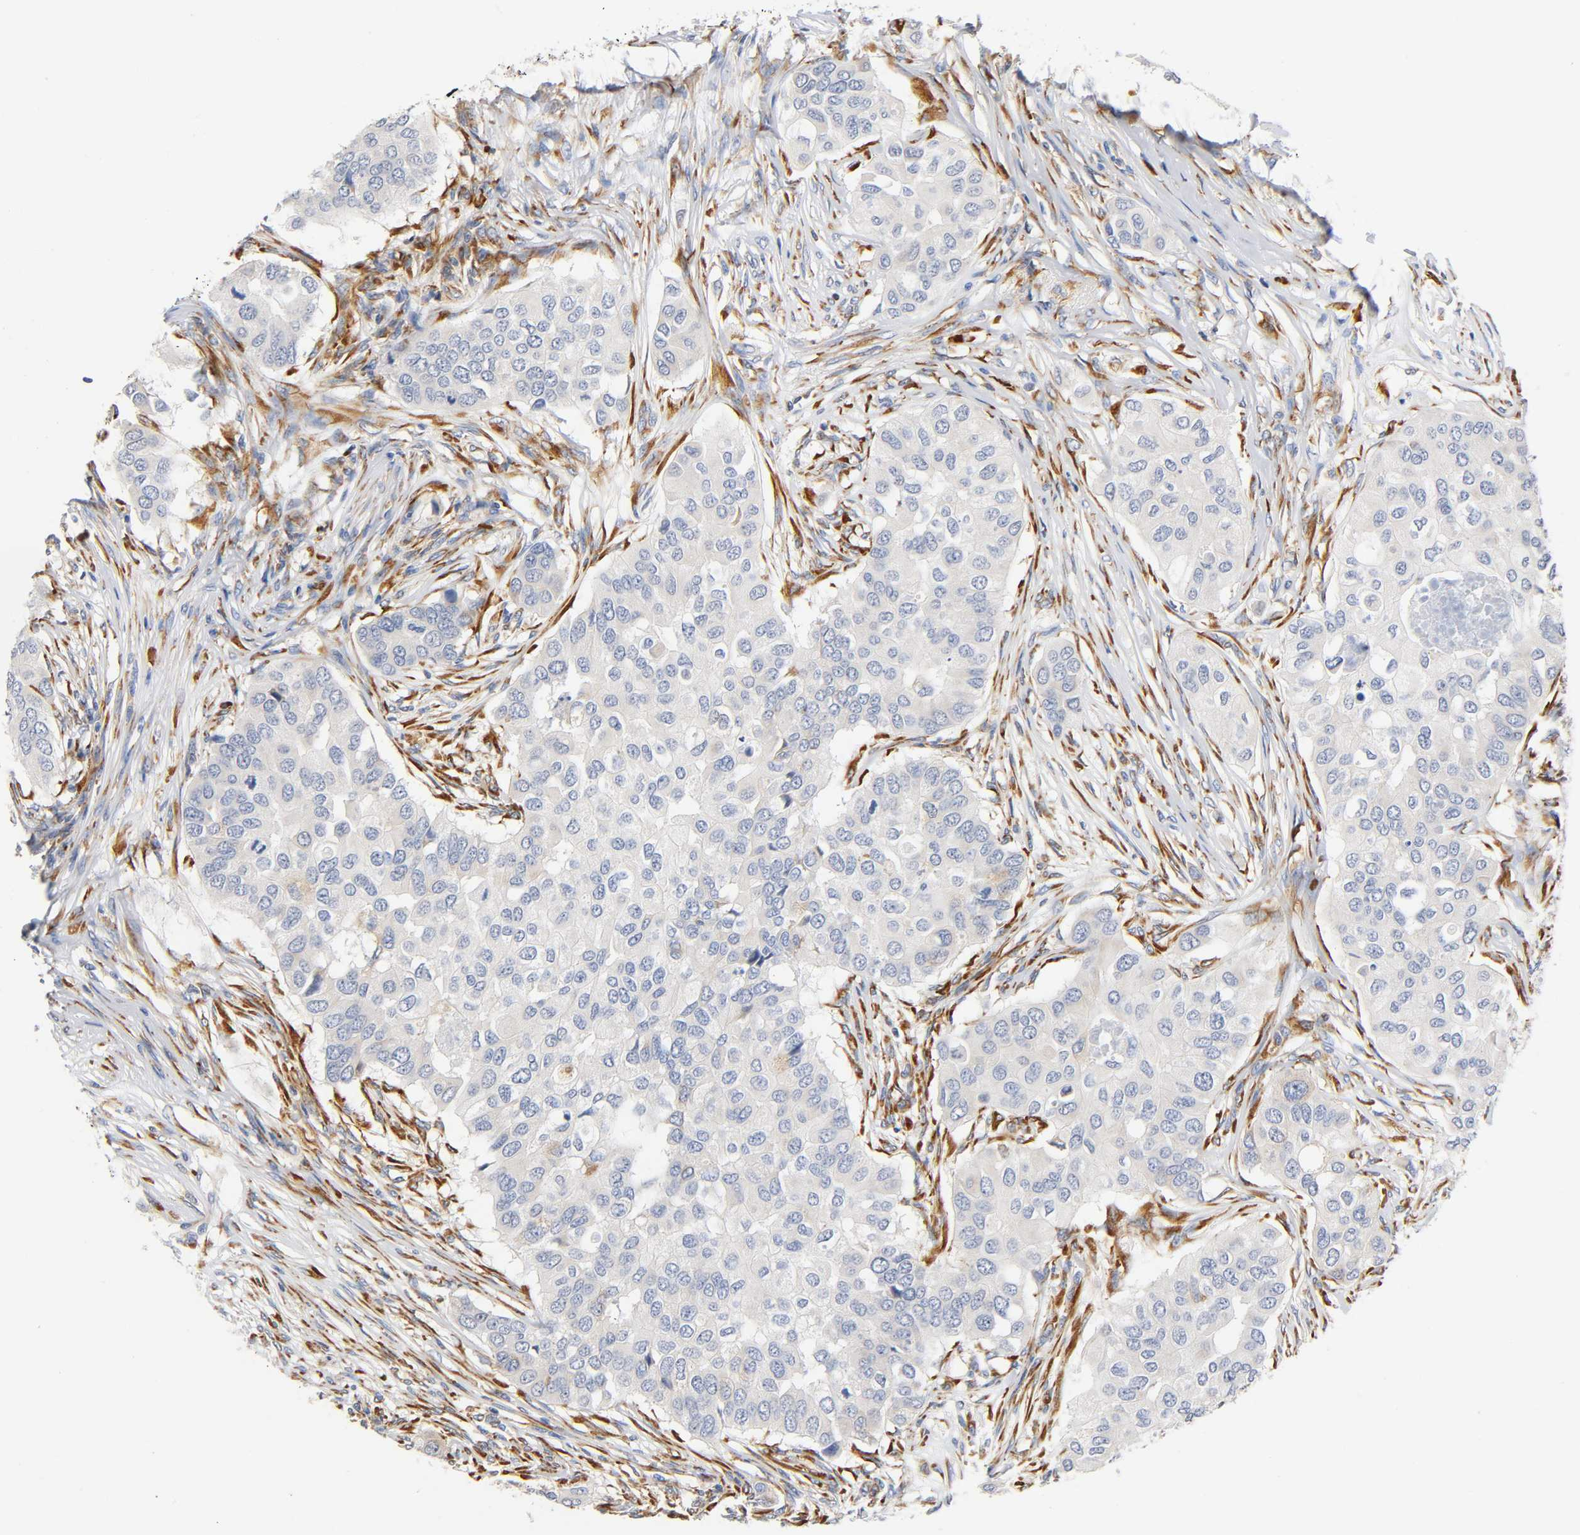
{"staining": {"intensity": "weak", "quantity": ">75%", "location": "cytoplasmic/membranous"}, "tissue": "breast cancer", "cell_type": "Tumor cells", "image_type": "cancer", "snomed": [{"axis": "morphology", "description": "Normal tissue, NOS"}, {"axis": "morphology", "description": "Duct carcinoma"}, {"axis": "topography", "description": "Breast"}], "caption": "Immunohistochemical staining of breast intraductal carcinoma exhibits weak cytoplasmic/membranous protein expression in about >75% of tumor cells.", "gene": "UCKL1", "patient": {"sex": "female", "age": 49}}